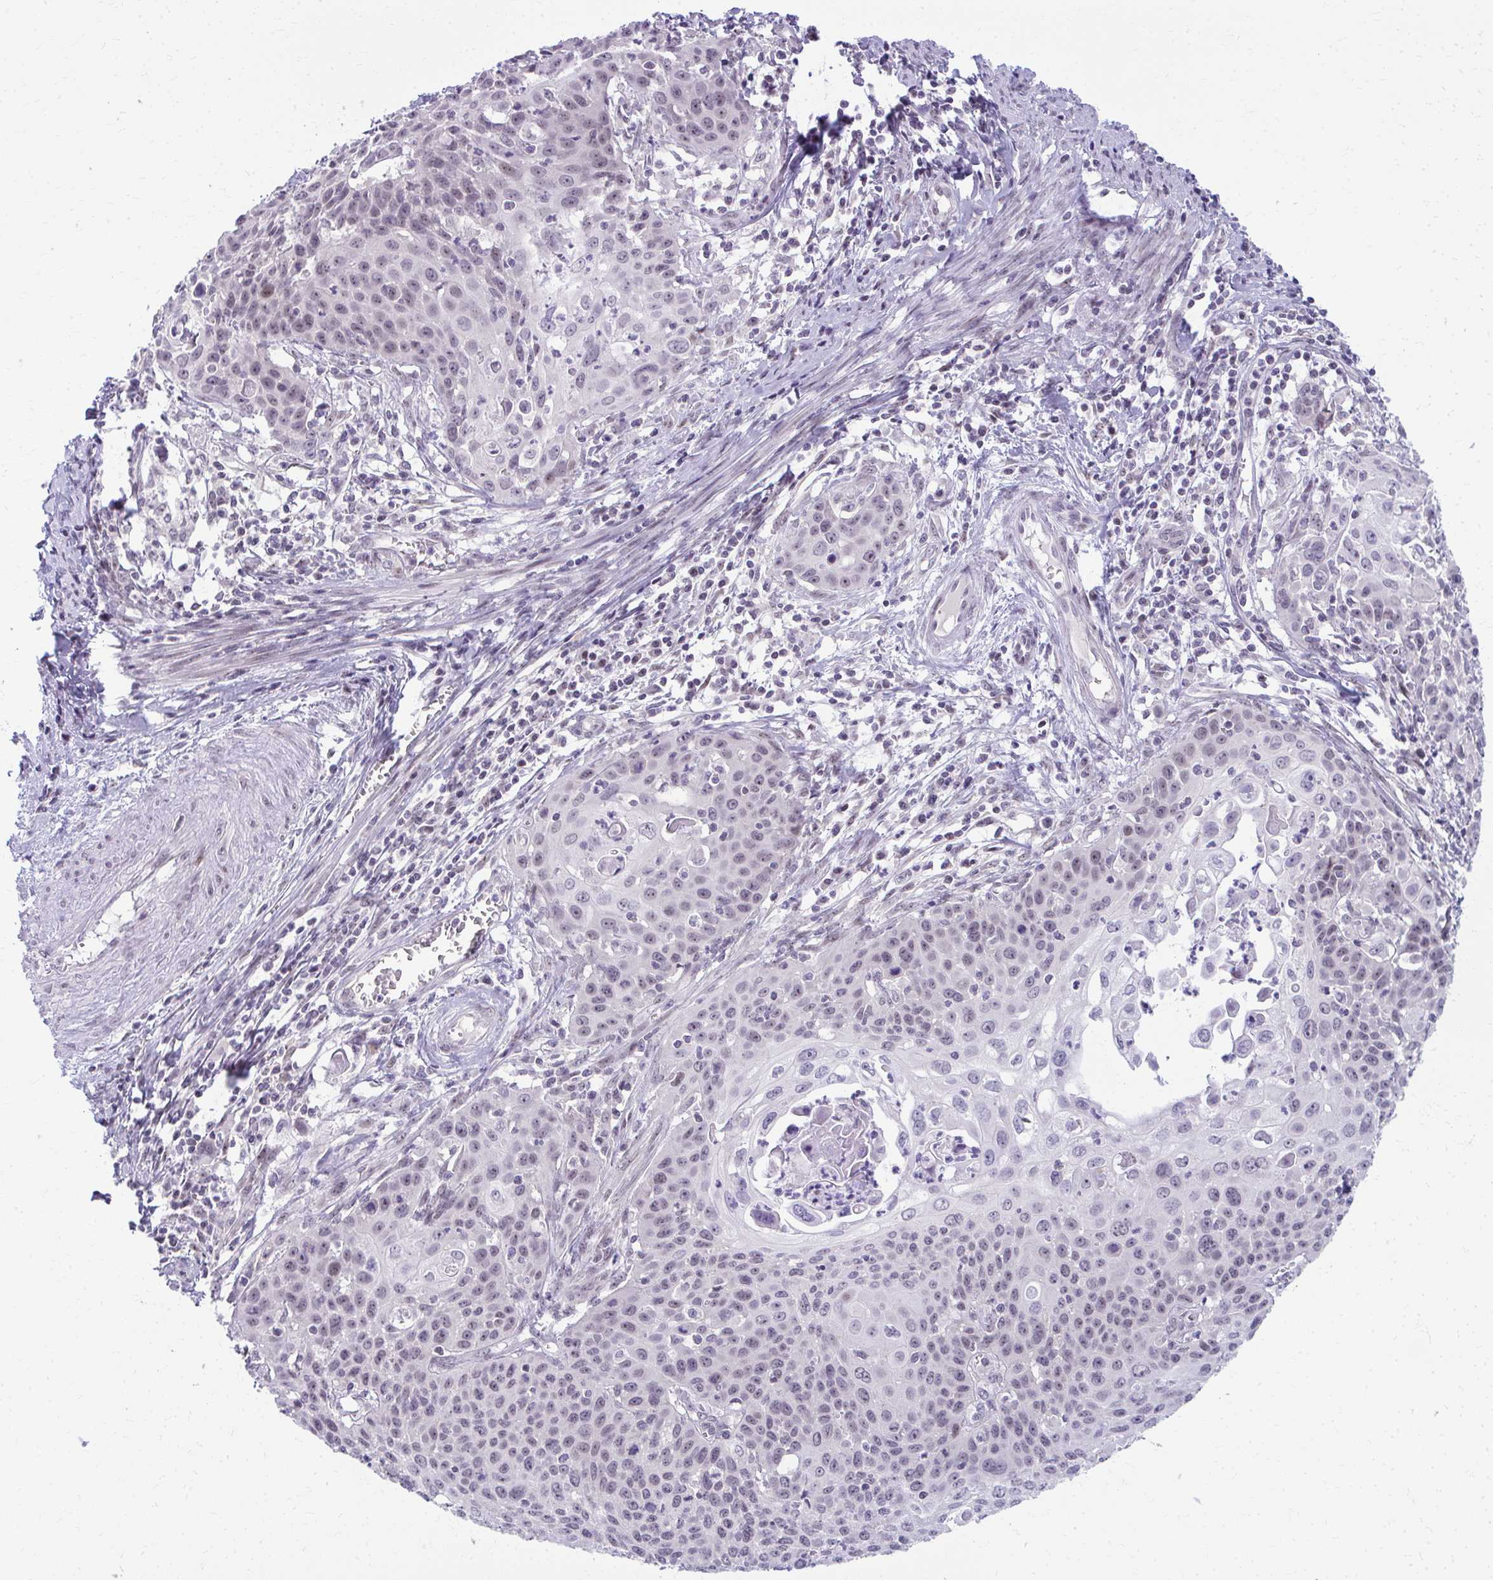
{"staining": {"intensity": "negative", "quantity": "none", "location": "none"}, "tissue": "cervical cancer", "cell_type": "Tumor cells", "image_type": "cancer", "snomed": [{"axis": "morphology", "description": "Squamous cell carcinoma, NOS"}, {"axis": "topography", "description": "Cervix"}], "caption": "This is a micrograph of IHC staining of cervical cancer, which shows no expression in tumor cells.", "gene": "MAF1", "patient": {"sex": "female", "age": 65}}